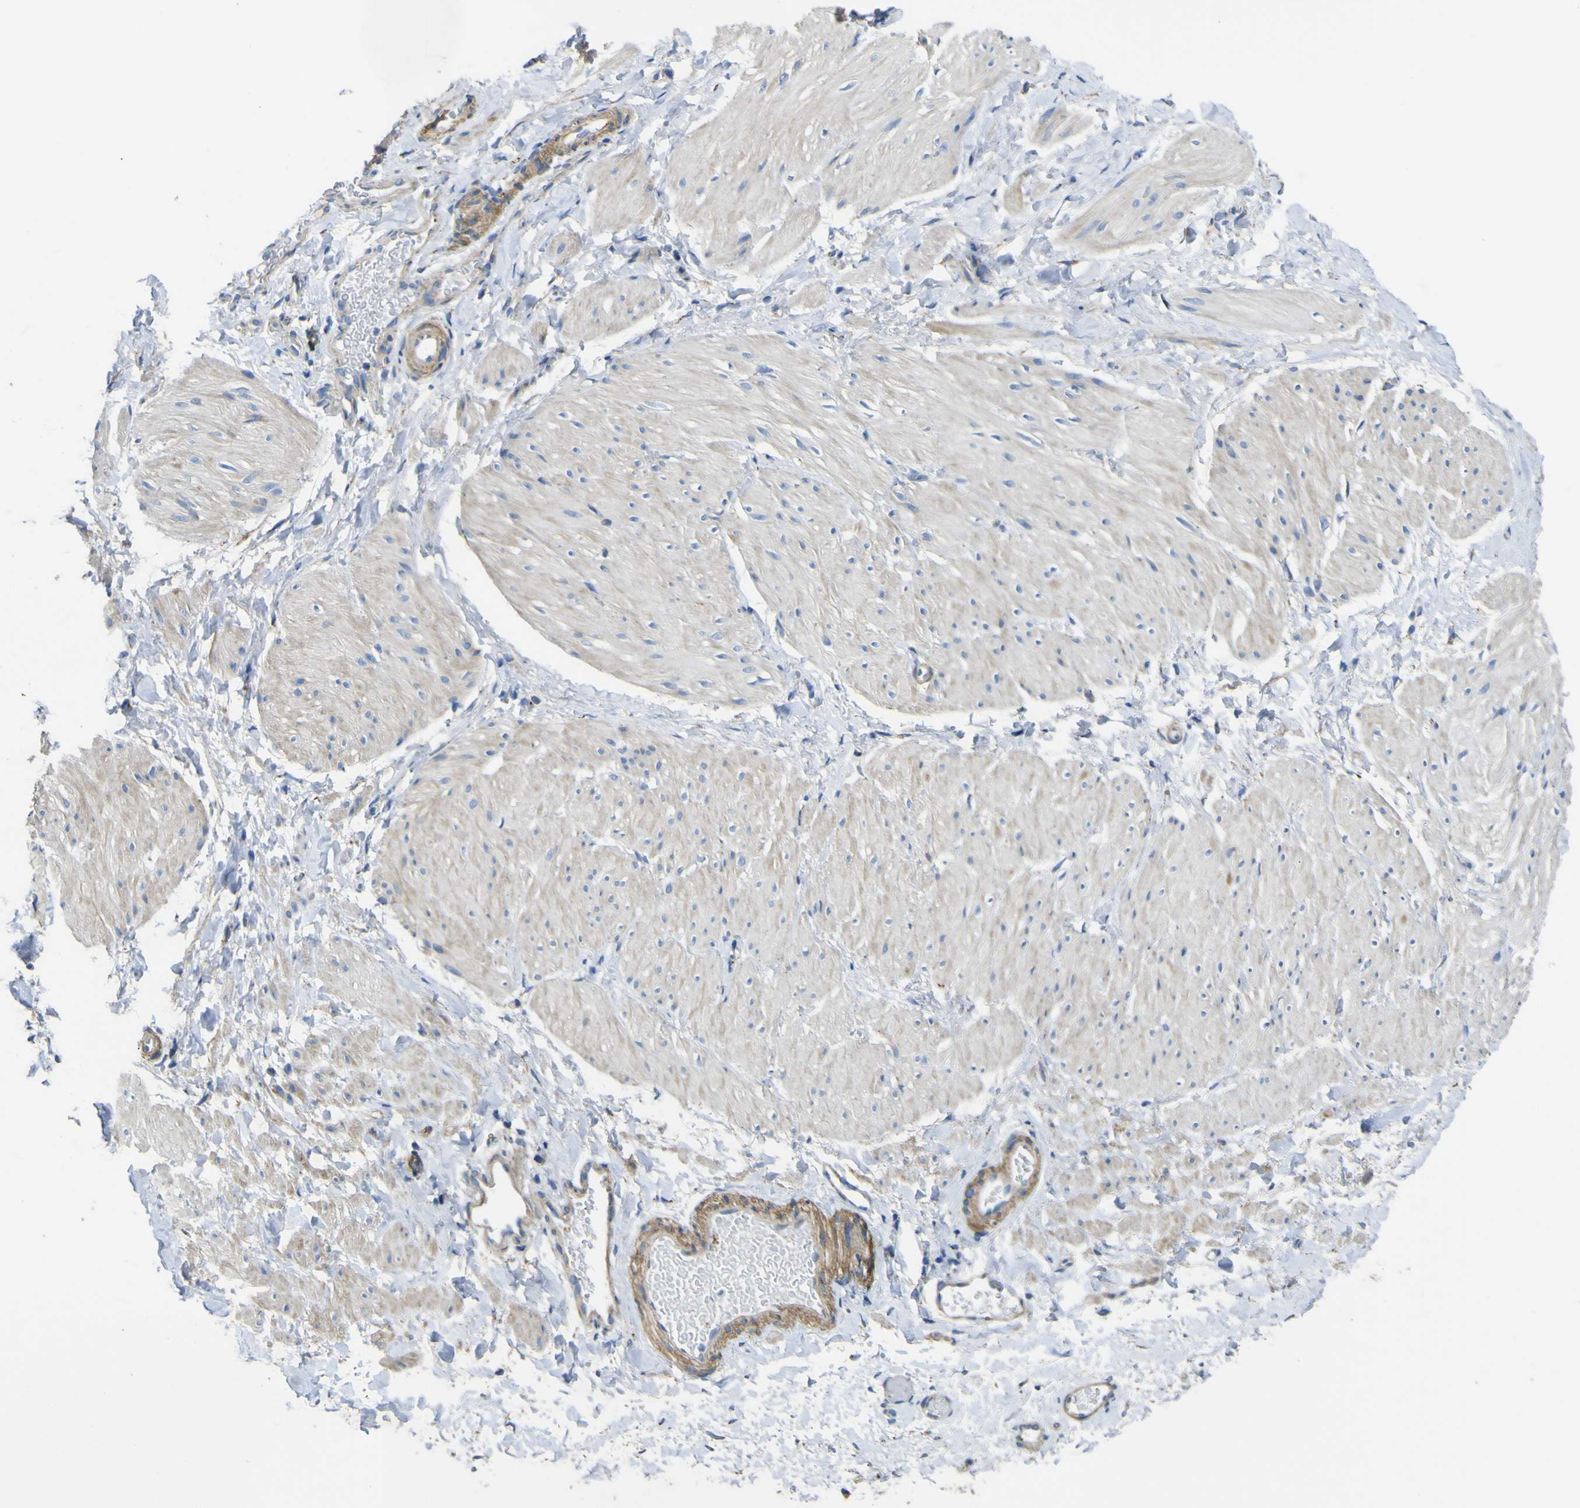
{"staining": {"intensity": "weak", "quantity": "25%-75%", "location": "cytoplasmic/membranous"}, "tissue": "smooth muscle", "cell_type": "Smooth muscle cells", "image_type": "normal", "snomed": [{"axis": "morphology", "description": "Normal tissue, NOS"}, {"axis": "topography", "description": "Smooth muscle"}], "caption": "Weak cytoplasmic/membranous protein positivity is present in approximately 25%-75% of smooth muscle cells in smooth muscle.", "gene": "ALDH18A1", "patient": {"sex": "male", "age": 16}}